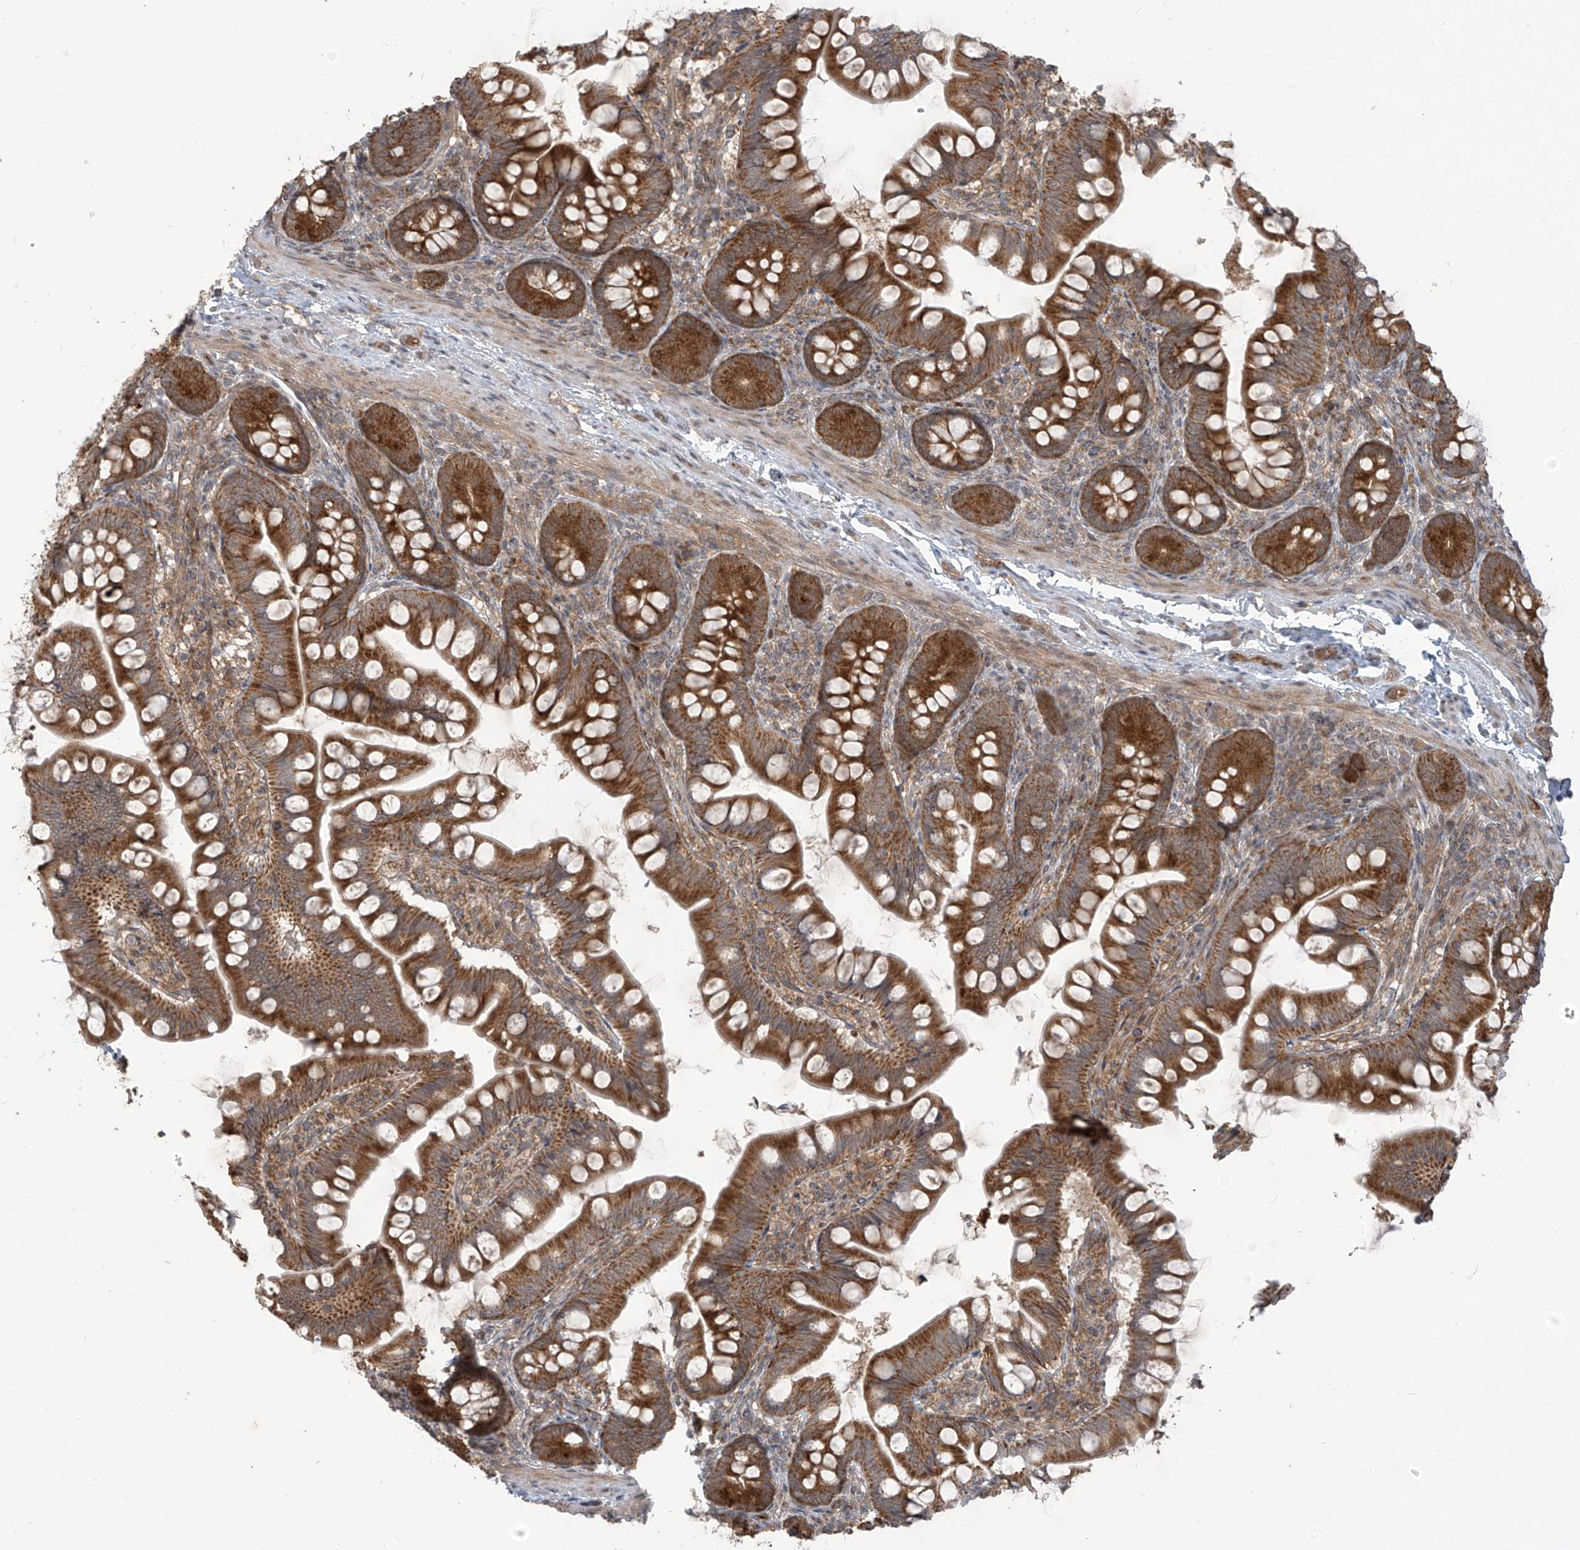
{"staining": {"intensity": "strong", "quantity": ">75%", "location": "cytoplasmic/membranous"}, "tissue": "small intestine", "cell_type": "Glandular cells", "image_type": "normal", "snomed": [{"axis": "morphology", "description": "Normal tissue, NOS"}, {"axis": "topography", "description": "Small intestine"}], "caption": "The image reveals immunohistochemical staining of benign small intestine. There is strong cytoplasmic/membranous expression is present in about >75% of glandular cells.", "gene": "KATNIP", "patient": {"sex": "male", "age": 7}}